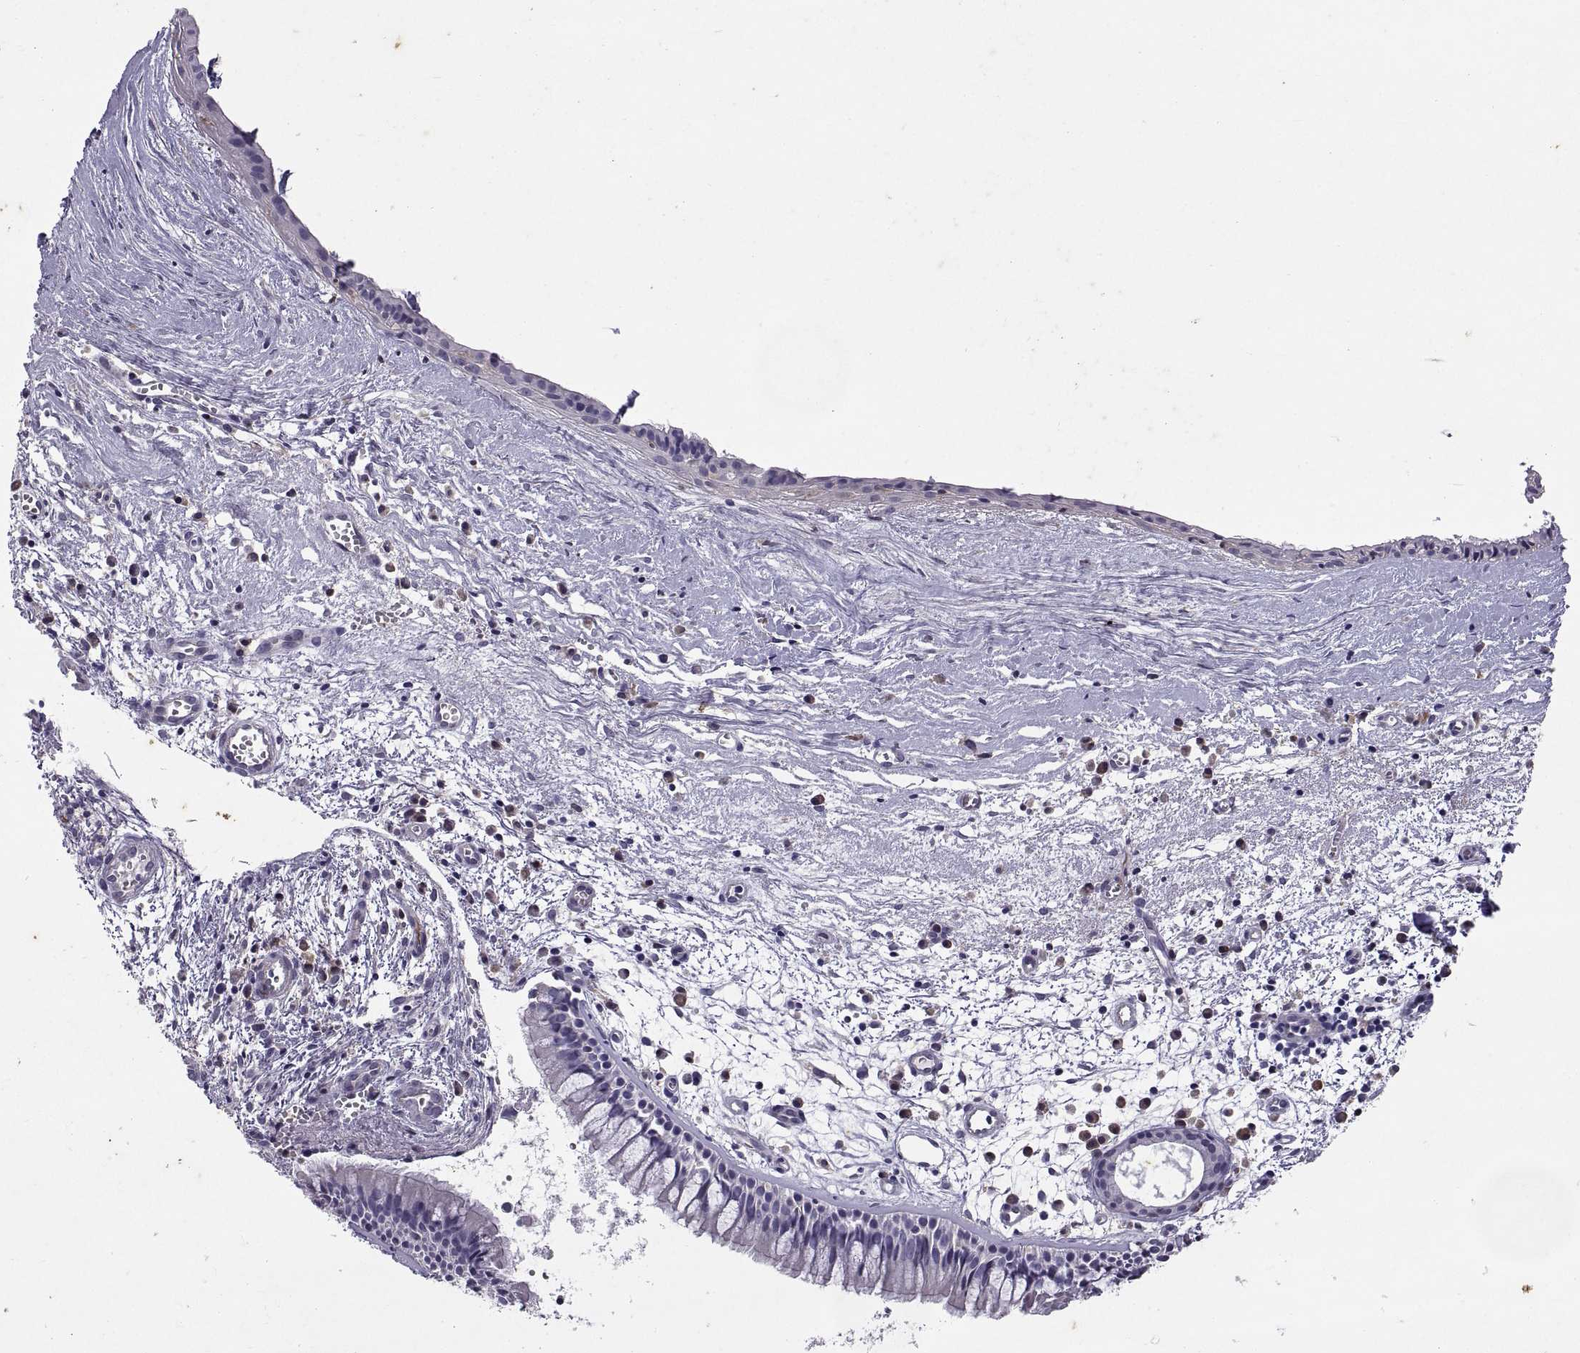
{"staining": {"intensity": "negative", "quantity": "none", "location": "none"}, "tissue": "nasopharynx", "cell_type": "Respiratory epithelial cells", "image_type": "normal", "snomed": [{"axis": "morphology", "description": "Normal tissue, NOS"}, {"axis": "topography", "description": "Nasopharynx"}], "caption": "Protein analysis of normal nasopharynx demonstrates no significant expression in respiratory epithelial cells.", "gene": "DOK3", "patient": {"sex": "male", "age": 83}}